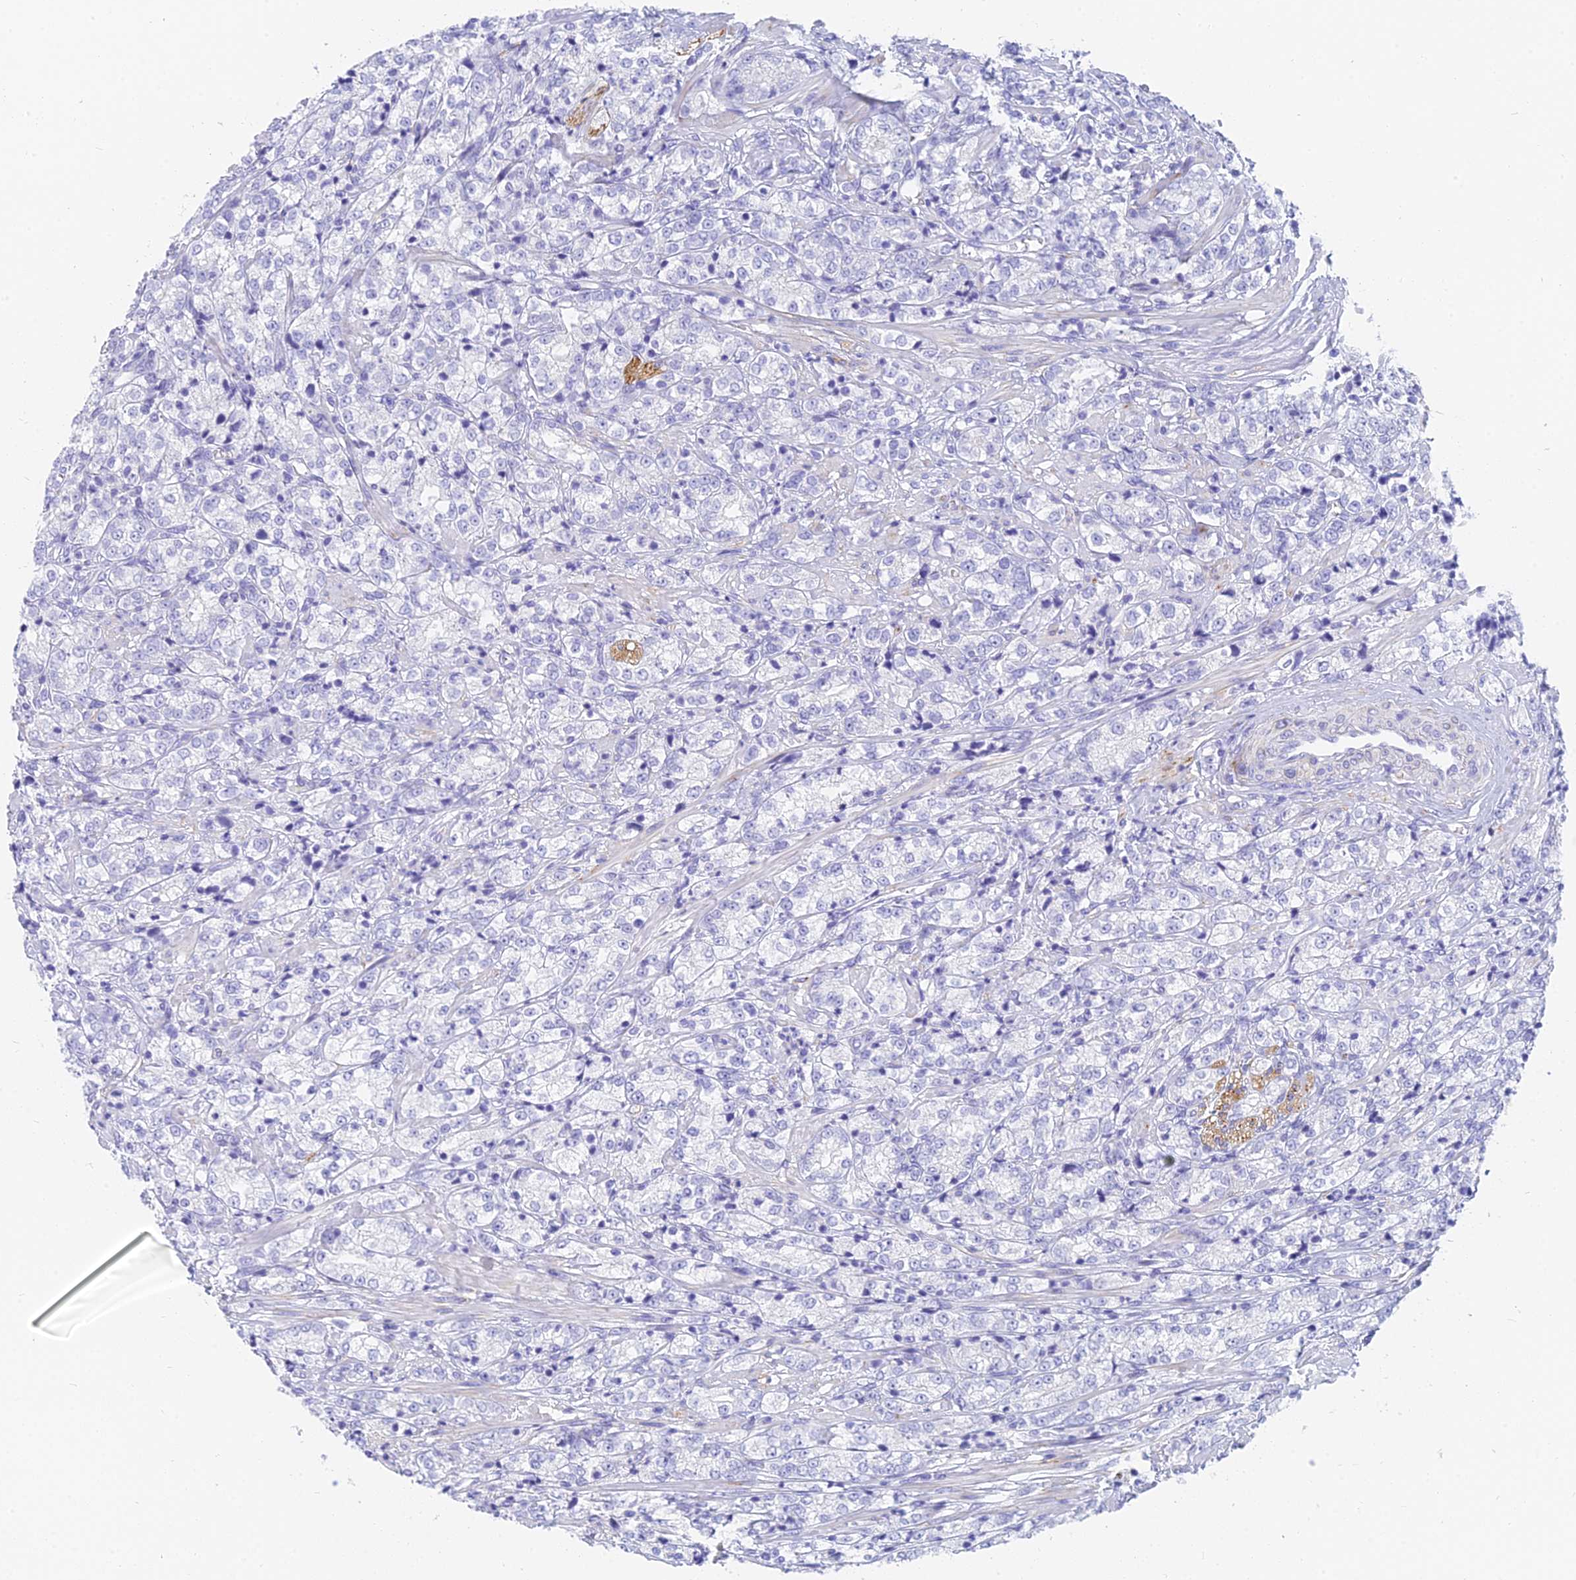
{"staining": {"intensity": "negative", "quantity": "none", "location": "none"}, "tissue": "prostate cancer", "cell_type": "Tumor cells", "image_type": "cancer", "snomed": [{"axis": "morphology", "description": "Adenocarcinoma, High grade"}, {"axis": "topography", "description": "Prostate"}], "caption": "Photomicrograph shows no significant protein staining in tumor cells of adenocarcinoma (high-grade) (prostate).", "gene": "SLC36A2", "patient": {"sex": "male", "age": 69}}